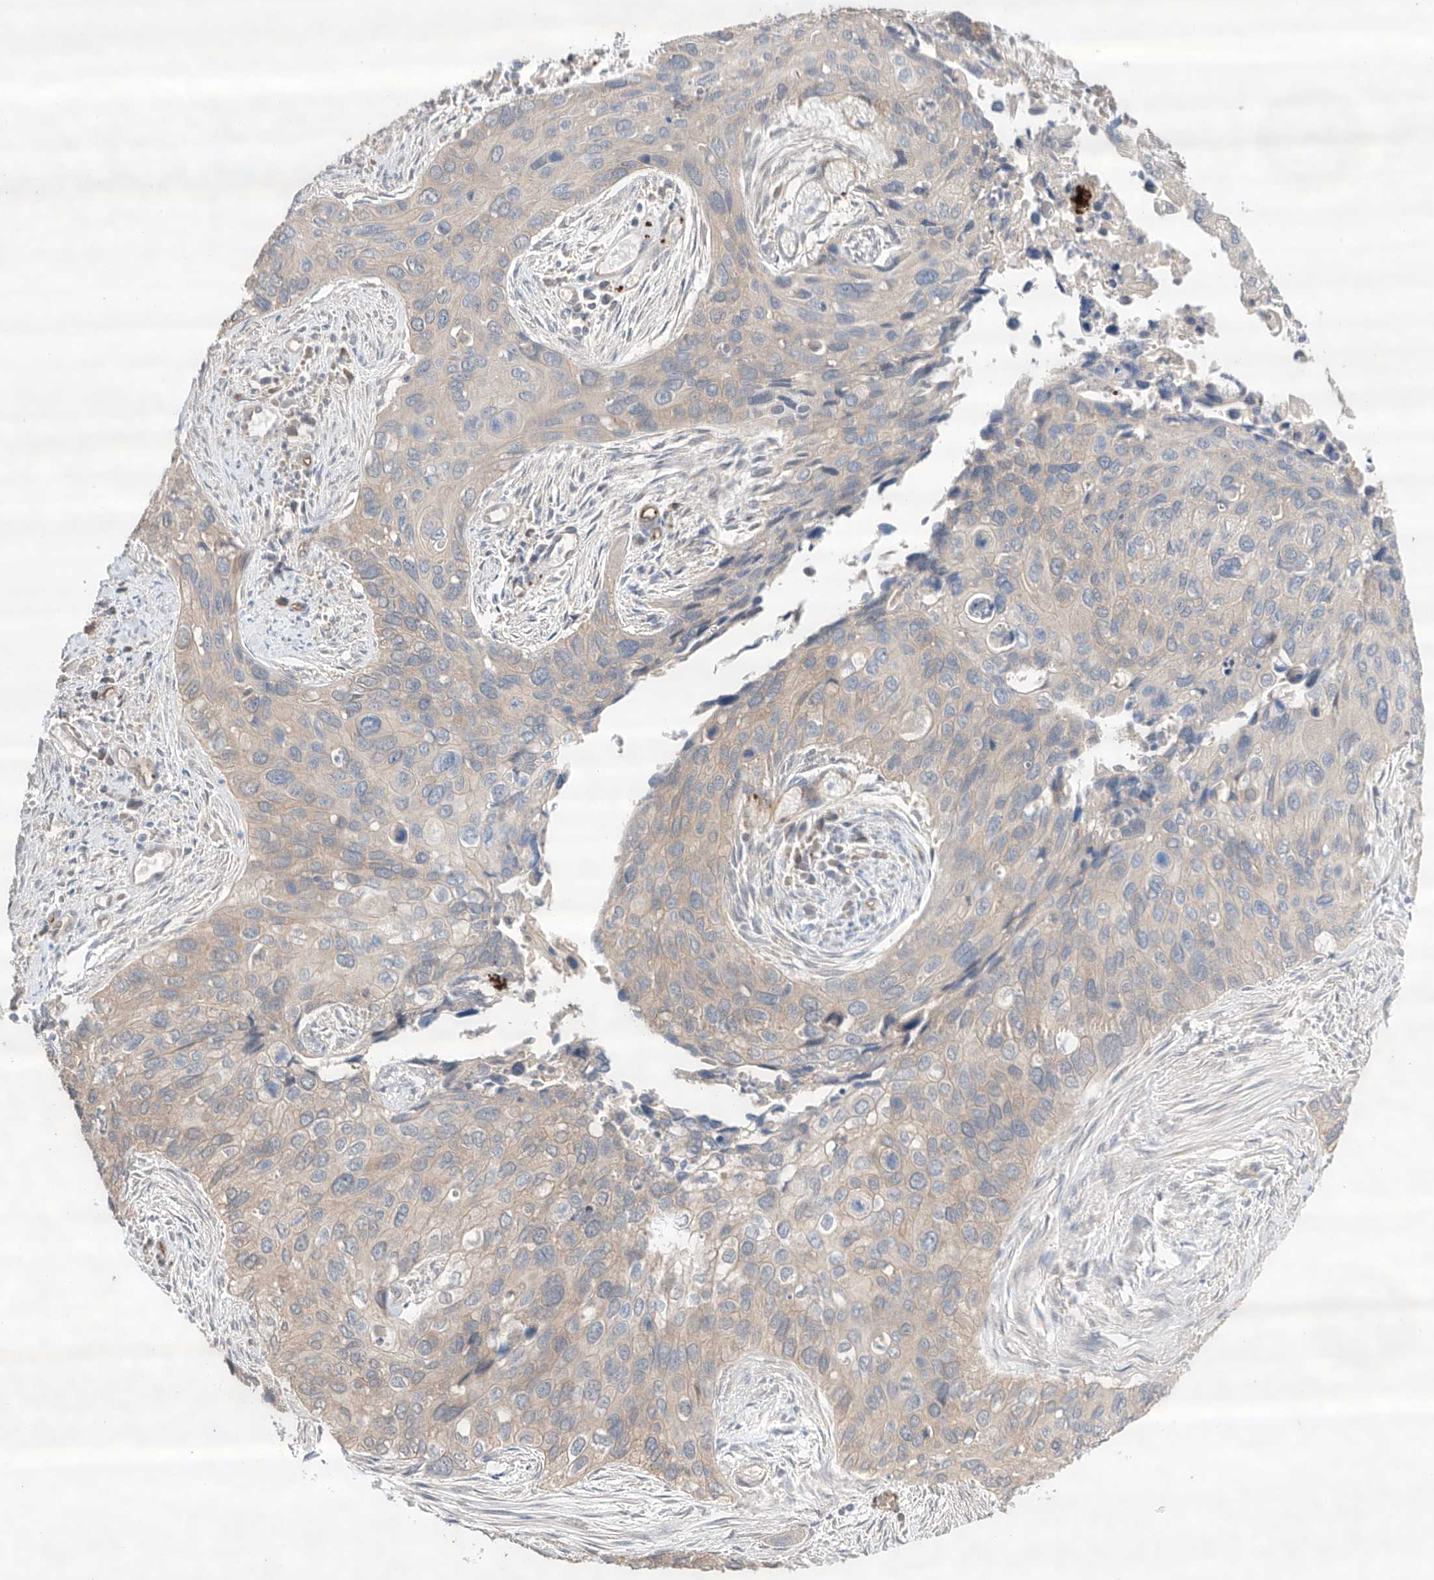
{"staining": {"intensity": "negative", "quantity": "none", "location": "none"}, "tissue": "cervical cancer", "cell_type": "Tumor cells", "image_type": "cancer", "snomed": [{"axis": "morphology", "description": "Squamous cell carcinoma, NOS"}, {"axis": "topography", "description": "Cervix"}], "caption": "A histopathology image of cervical squamous cell carcinoma stained for a protein reveals no brown staining in tumor cells. (Stains: DAB (3,3'-diaminobenzidine) immunohistochemistry (IHC) with hematoxylin counter stain, Microscopy: brightfield microscopy at high magnification).", "gene": "ZFHX2", "patient": {"sex": "female", "age": 55}}